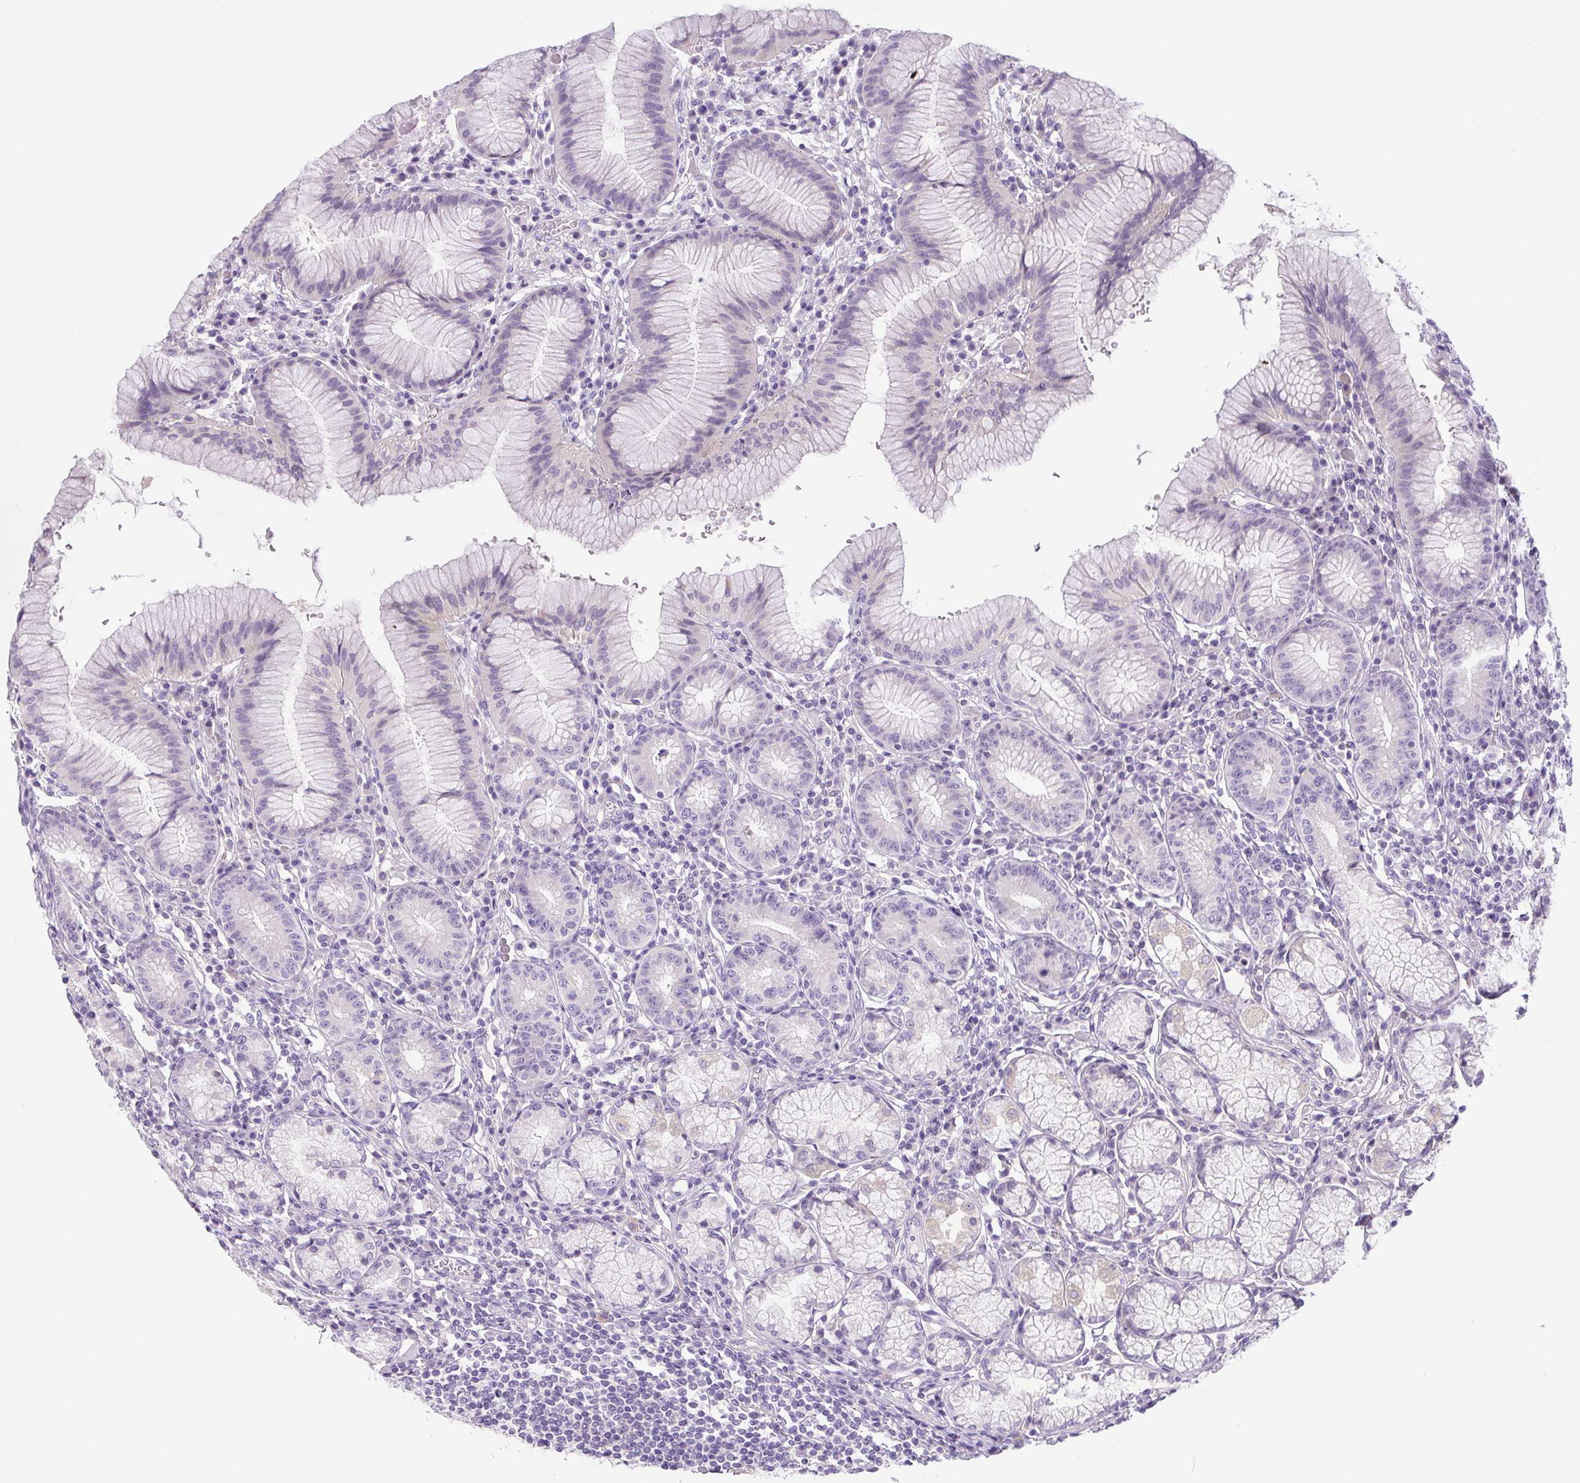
{"staining": {"intensity": "weak", "quantity": "25%-75%", "location": "cytoplasmic/membranous"}, "tissue": "stomach", "cell_type": "Glandular cells", "image_type": "normal", "snomed": [{"axis": "morphology", "description": "Normal tissue, NOS"}, {"axis": "topography", "description": "Stomach"}], "caption": "IHC micrograph of normal stomach: human stomach stained using IHC displays low levels of weak protein expression localized specifically in the cytoplasmic/membranous of glandular cells, appearing as a cytoplasmic/membranous brown color.", "gene": "UBL3", "patient": {"sex": "male", "age": 55}}